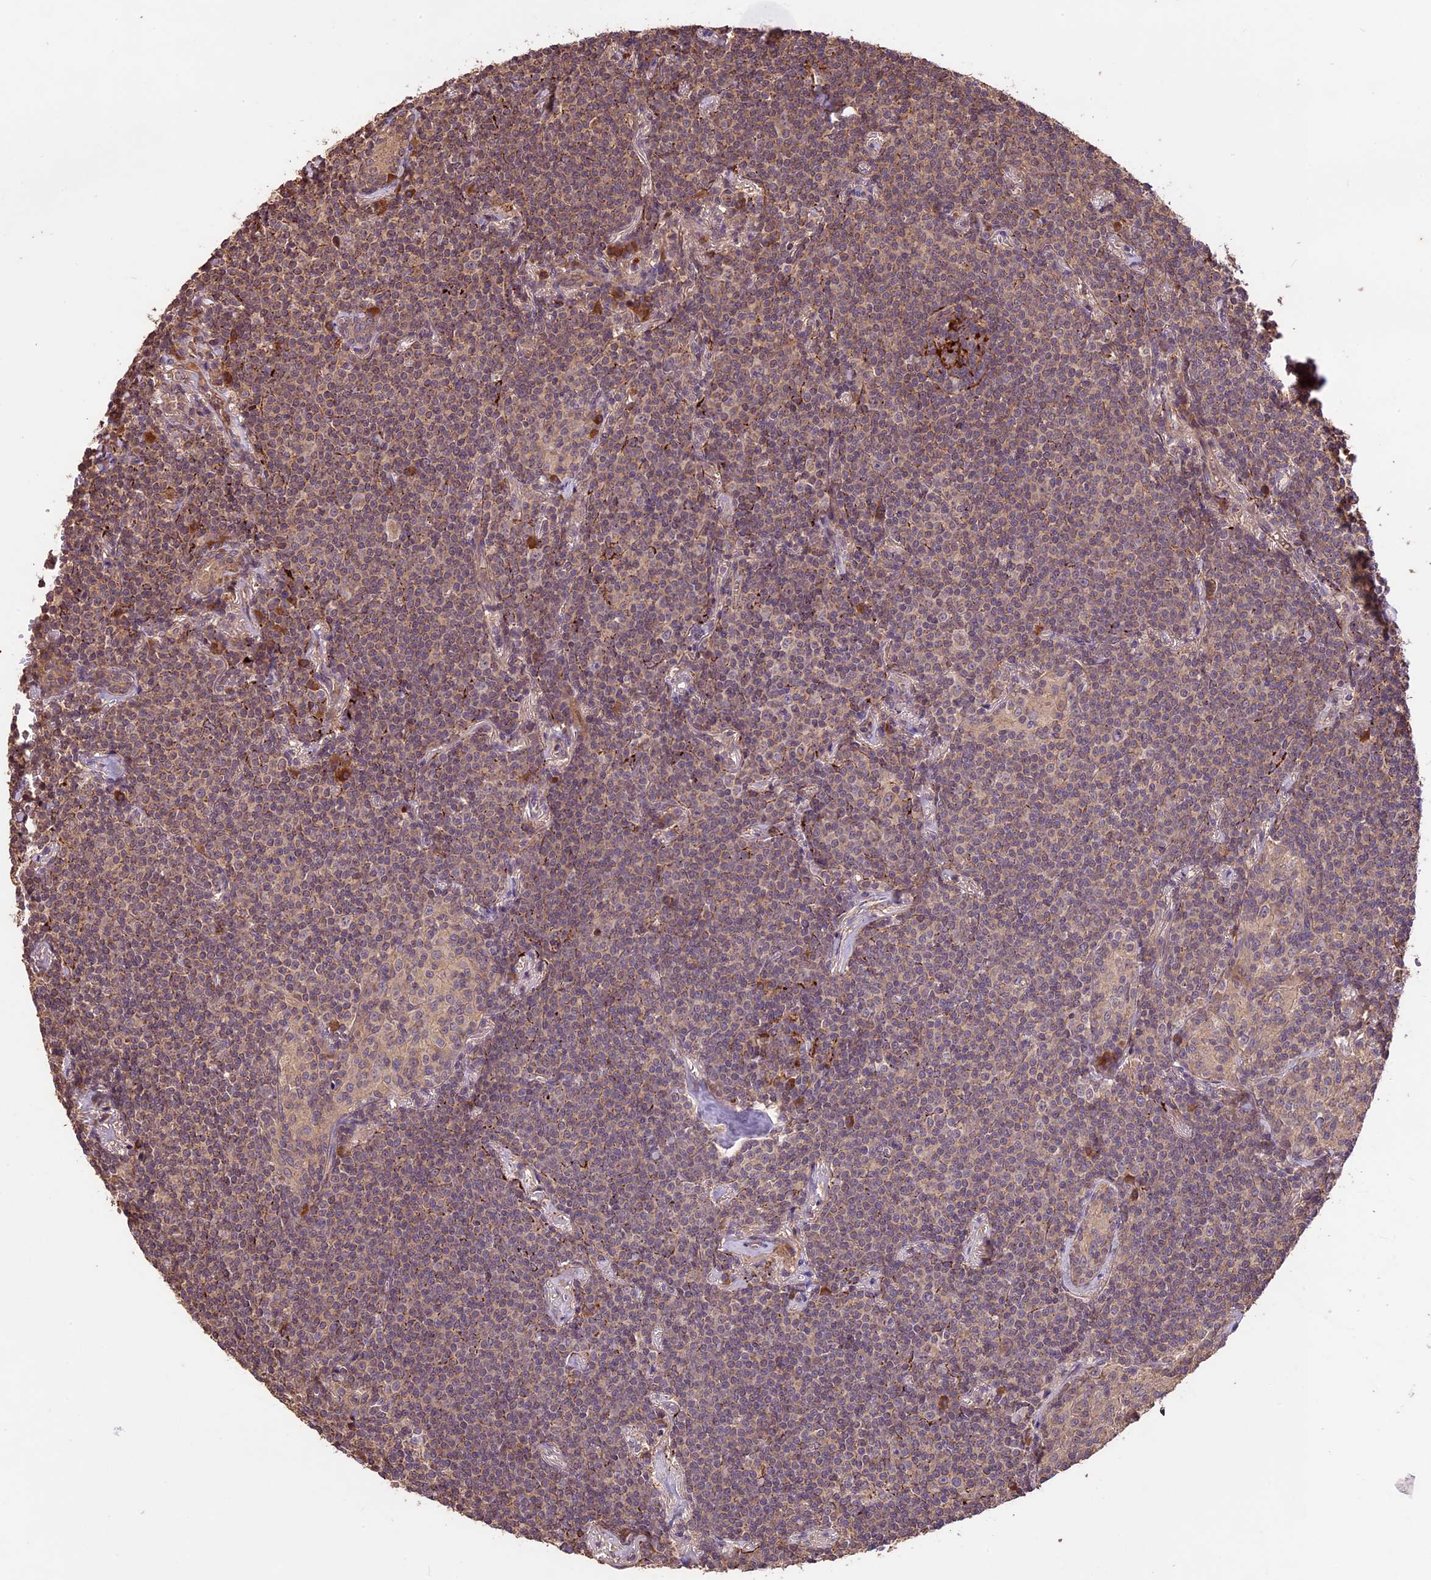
{"staining": {"intensity": "weak", "quantity": ">75%", "location": "cytoplasmic/membranous"}, "tissue": "lymphoma", "cell_type": "Tumor cells", "image_type": "cancer", "snomed": [{"axis": "morphology", "description": "Malignant lymphoma, non-Hodgkin's type, Low grade"}, {"axis": "topography", "description": "Lung"}], "caption": "Protein expression analysis of low-grade malignant lymphoma, non-Hodgkin's type shows weak cytoplasmic/membranous positivity in about >75% of tumor cells. (Stains: DAB (3,3'-diaminobenzidine) in brown, nuclei in blue, Microscopy: brightfield microscopy at high magnification).", "gene": "CRLF1", "patient": {"sex": "female", "age": 71}}